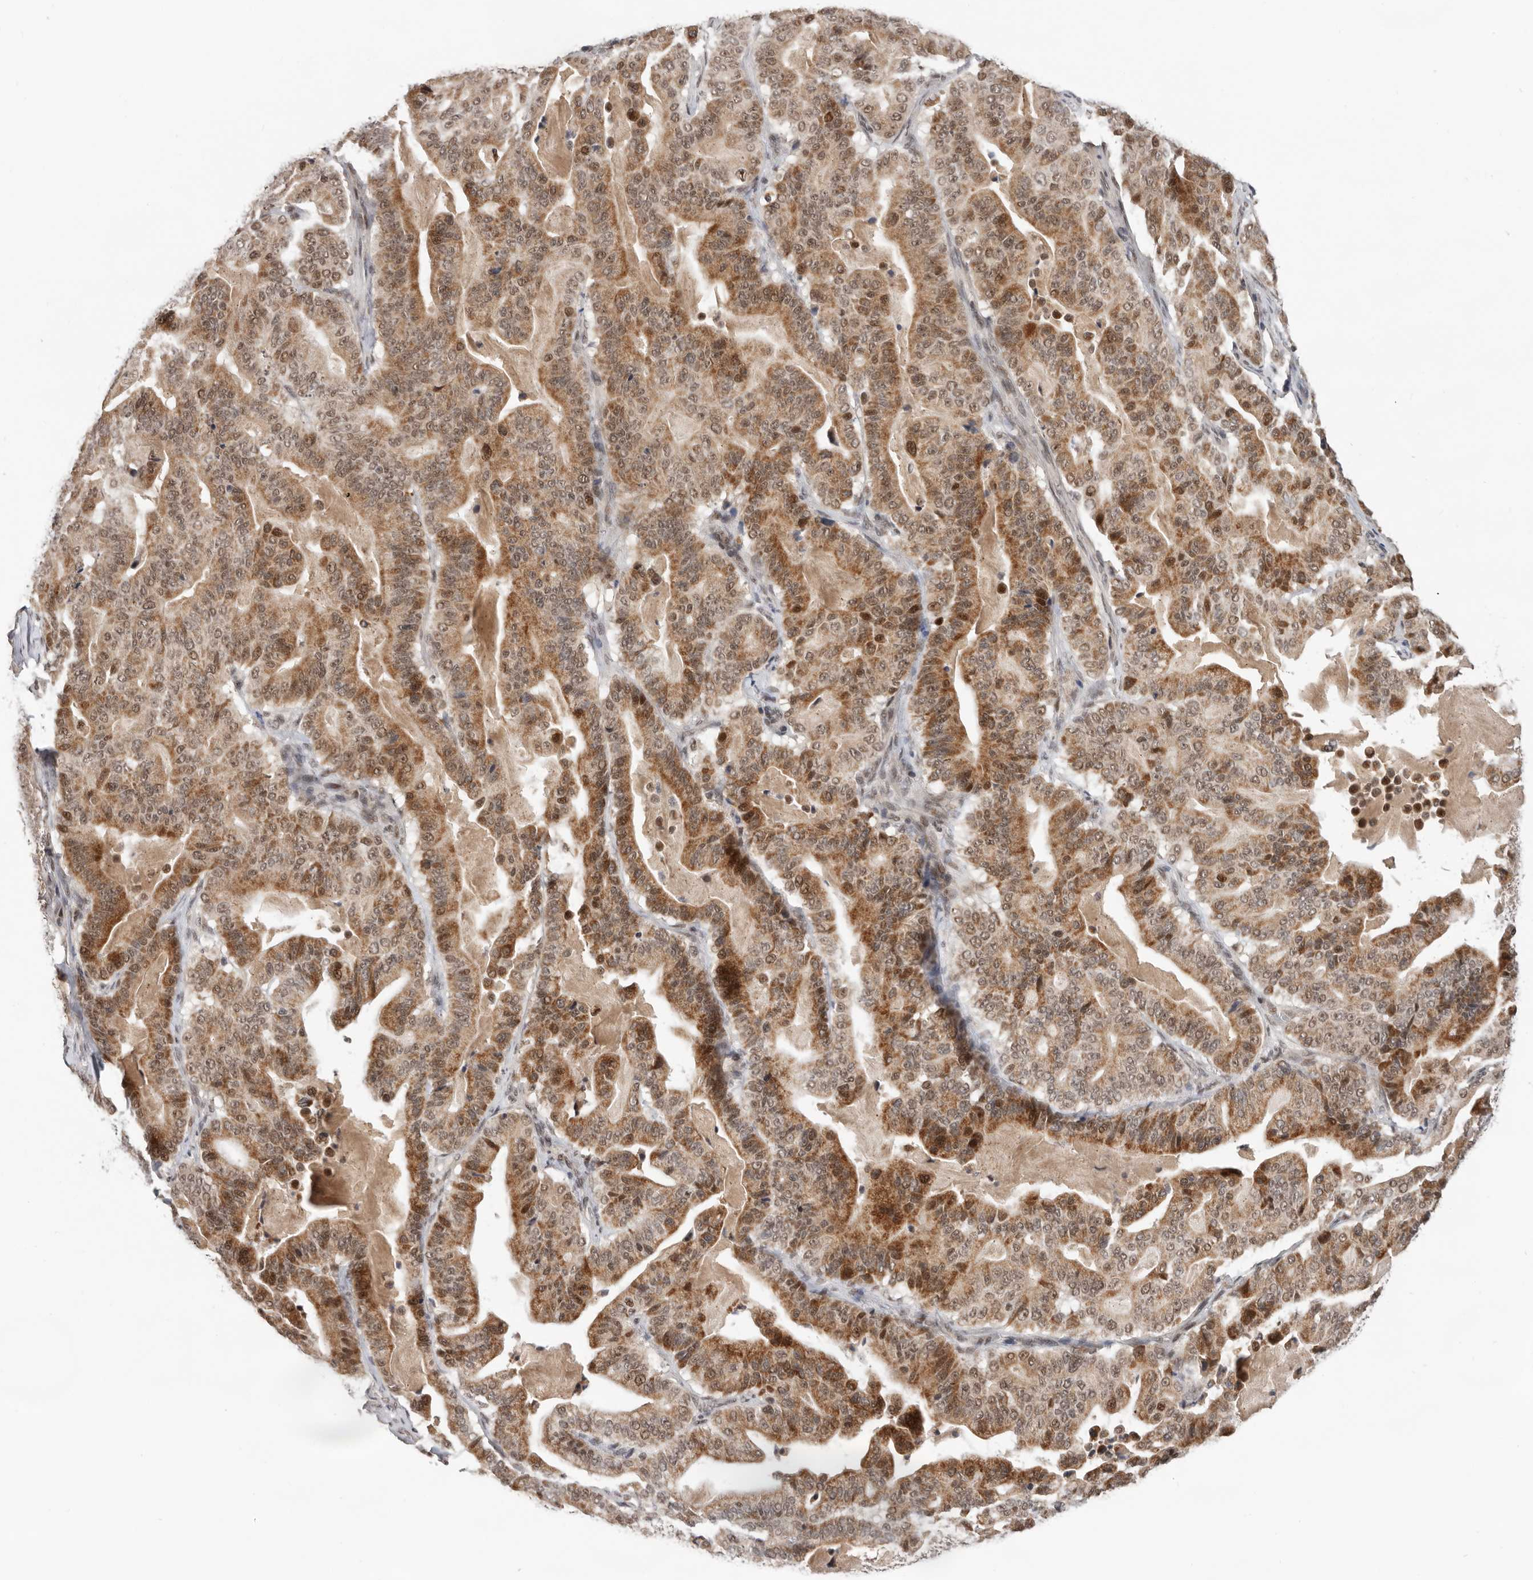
{"staining": {"intensity": "strong", "quantity": ">75%", "location": "cytoplasmic/membranous,nuclear"}, "tissue": "pancreatic cancer", "cell_type": "Tumor cells", "image_type": "cancer", "snomed": [{"axis": "morphology", "description": "Adenocarcinoma, NOS"}, {"axis": "topography", "description": "Pancreas"}], "caption": "Pancreatic cancer tissue reveals strong cytoplasmic/membranous and nuclear expression in approximately >75% of tumor cells", "gene": "BRCA2", "patient": {"sex": "male", "age": 63}}